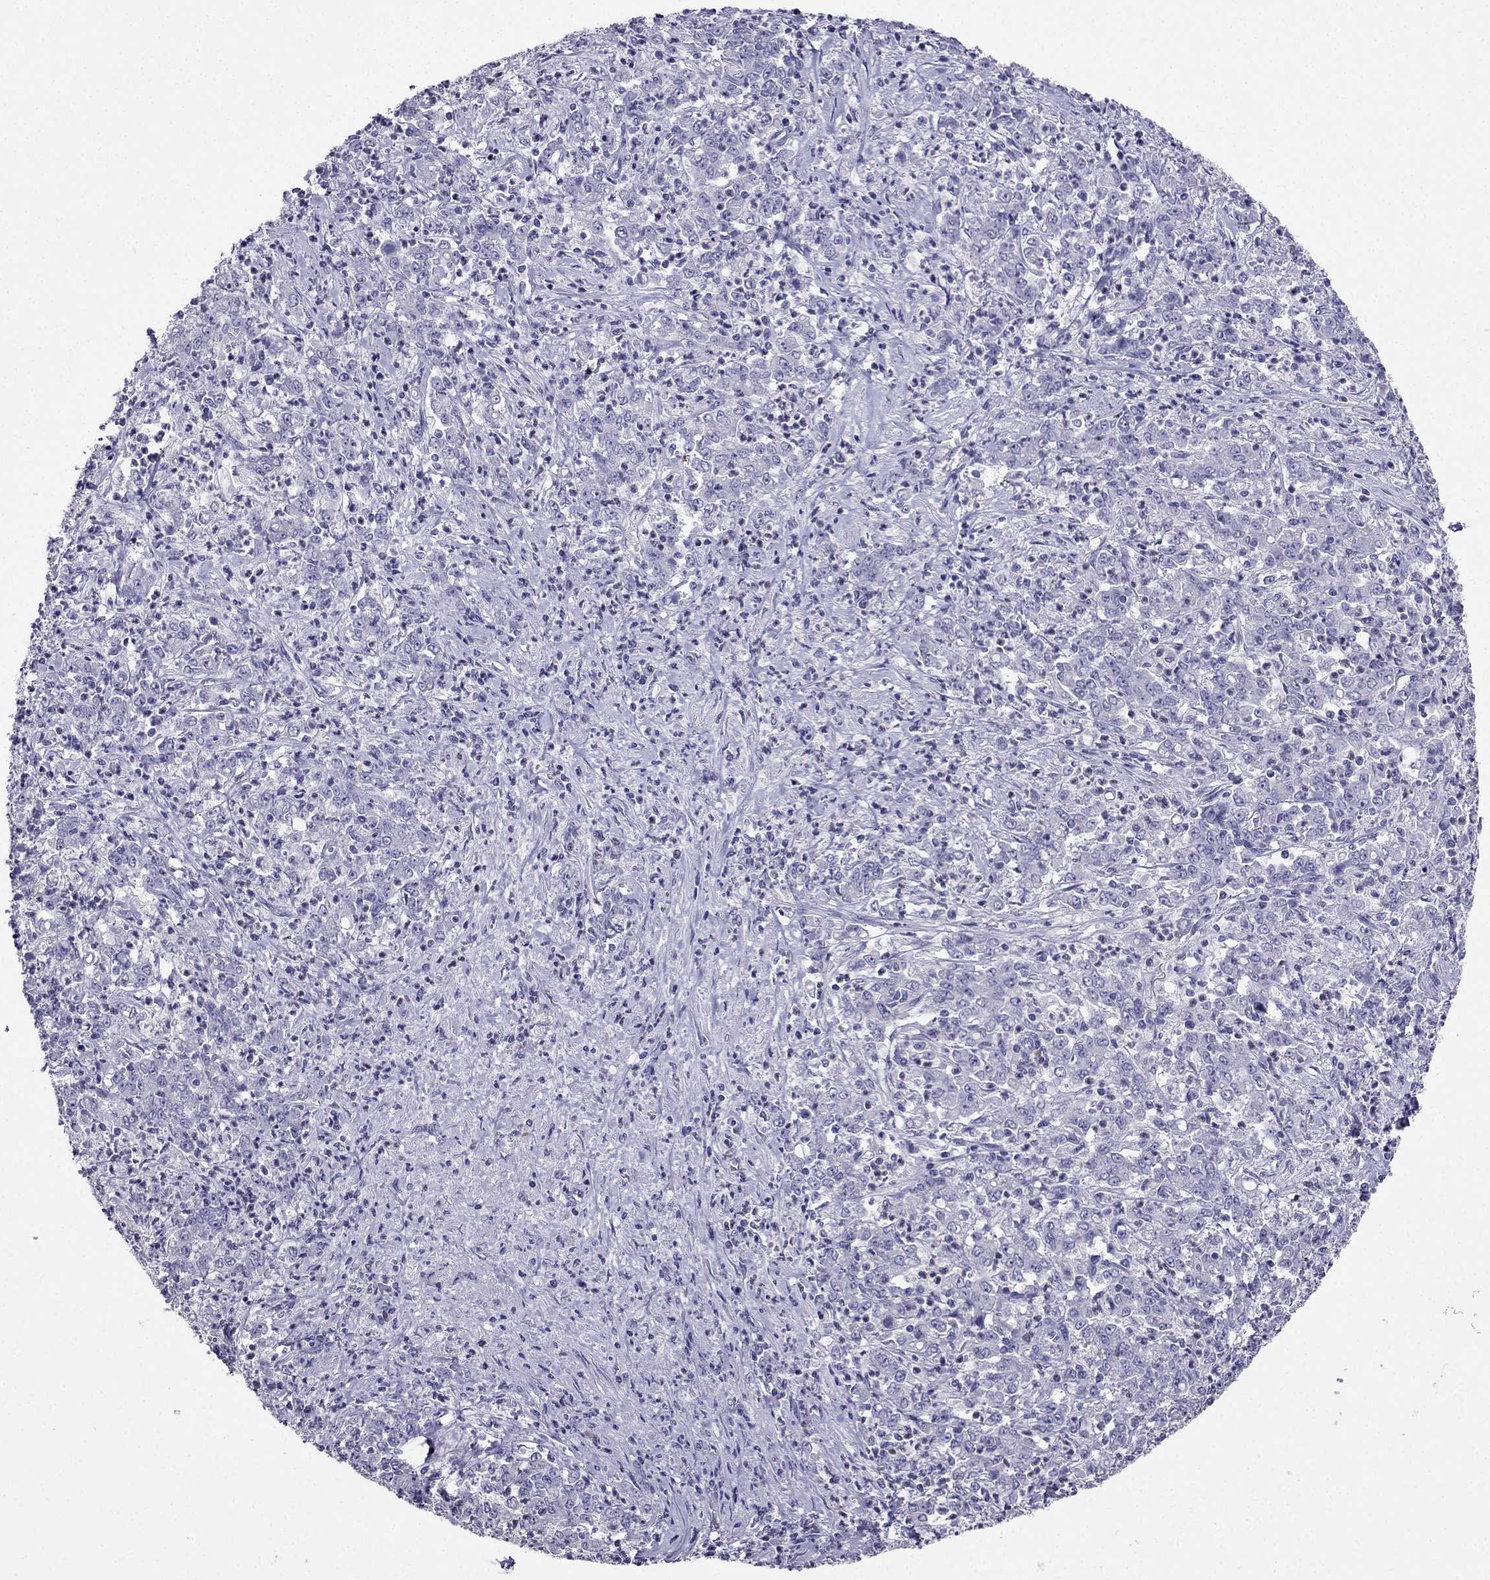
{"staining": {"intensity": "negative", "quantity": "none", "location": "none"}, "tissue": "stomach cancer", "cell_type": "Tumor cells", "image_type": "cancer", "snomed": [{"axis": "morphology", "description": "Adenocarcinoma, NOS"}, {"axis": "topography", "description": "Stomach, lower"}], "caption": "The immunohistochemistry (IHC) histopathology image has no significant staining in tumor cells of stomach cancer tissue.", "gene": "ARID3A", "patient": {"sex": "female", "age": 71}}